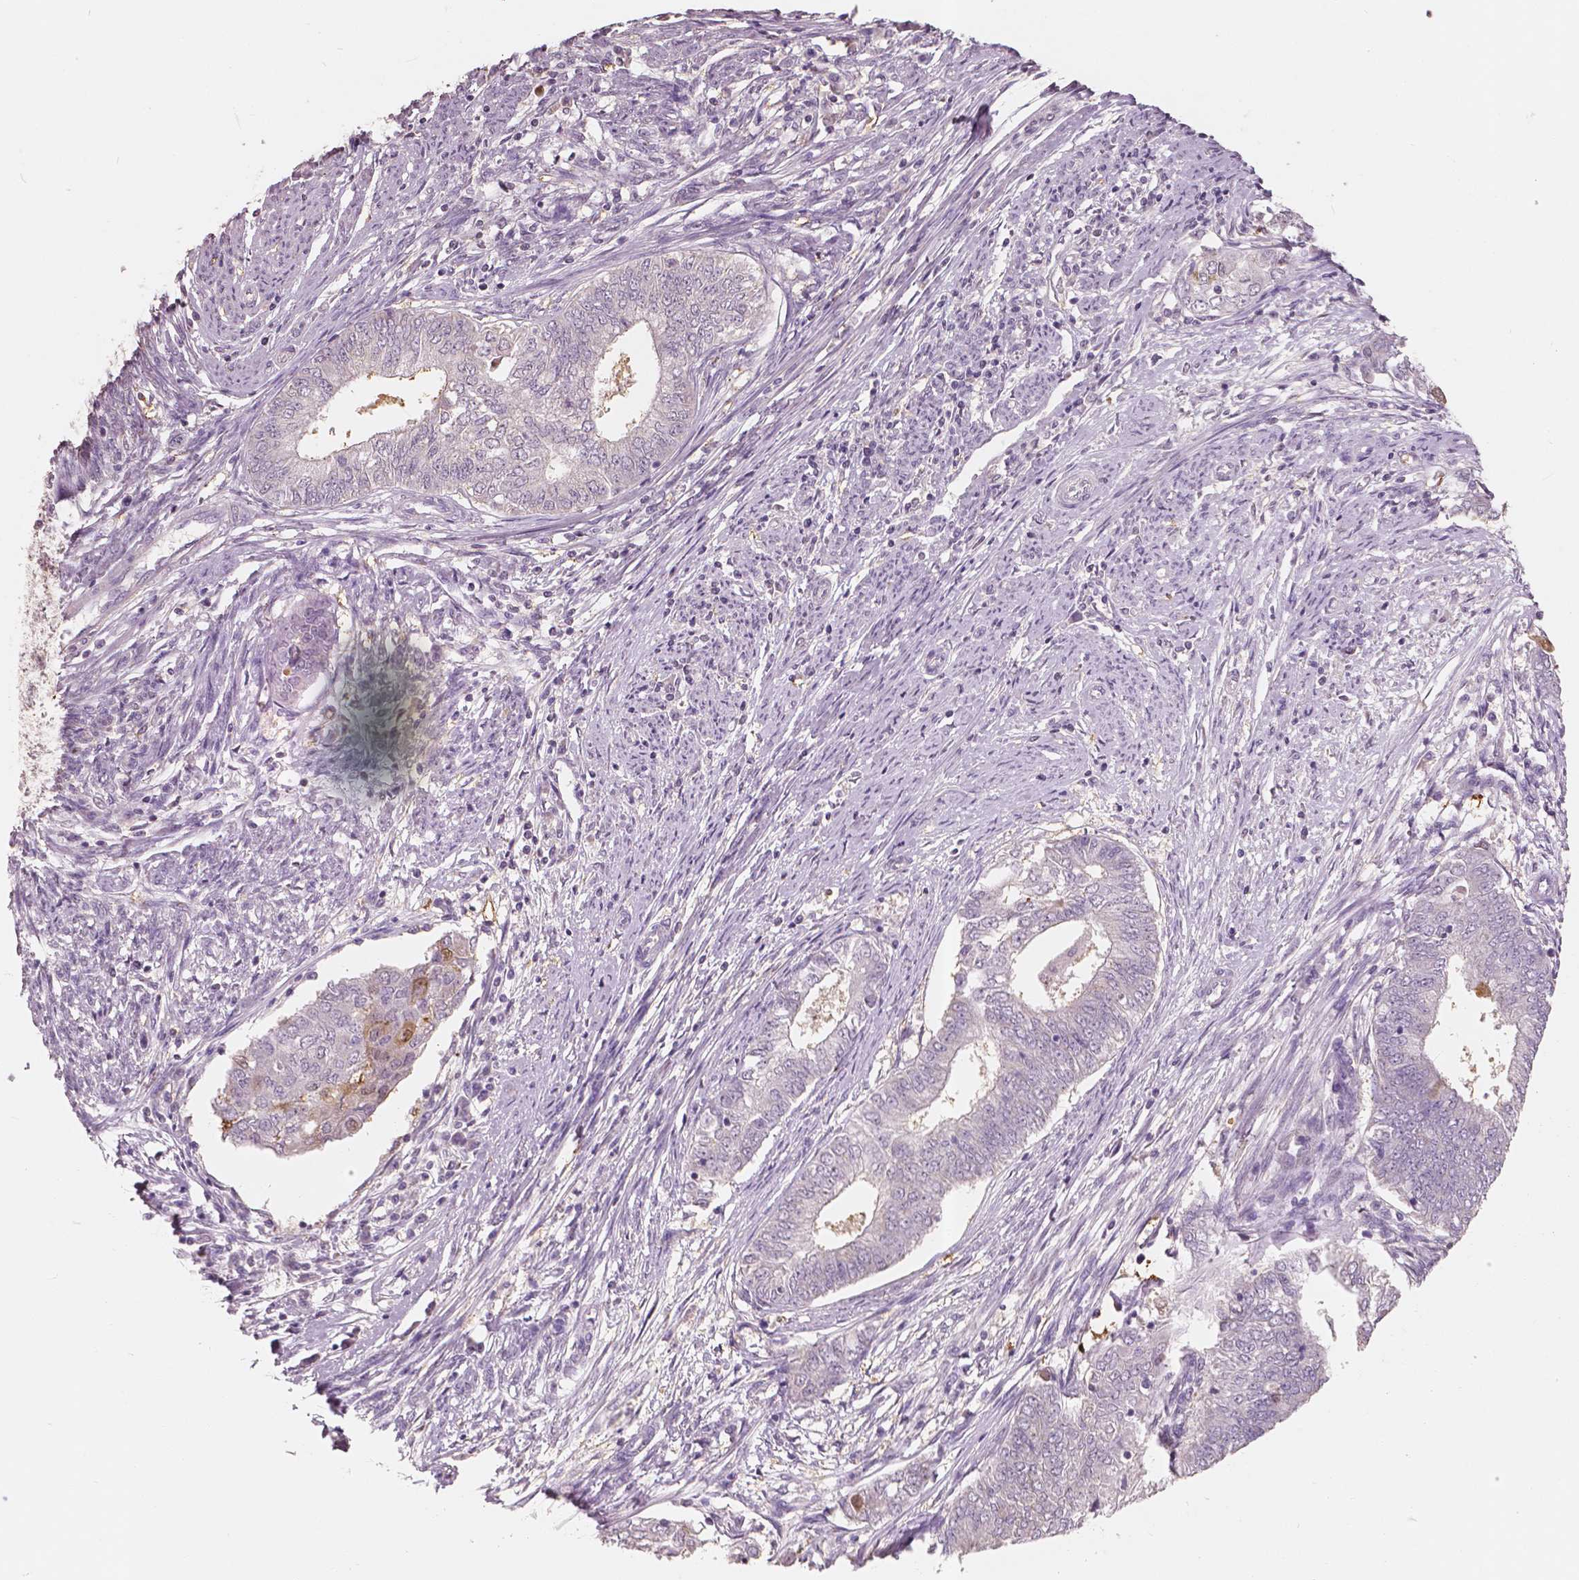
{"staining": {"intensity": "negative", "quantity": "none", "location": "none"}, "tissue": "endometrial cancer", "cell_type": "Tumor cells", "image_type": "cancer", "snomed": [{"axis": "morphology", "description": "Adenocarcinoma, NOS"}, {"axis": "topography", "description": "Endometrium"}], "caption": "A micrograph of human endometrial adenocarcinoma is negative for staining in tumor cells.", "gene": "SAT2", "patient": {"sex": "female", "age": 62}}